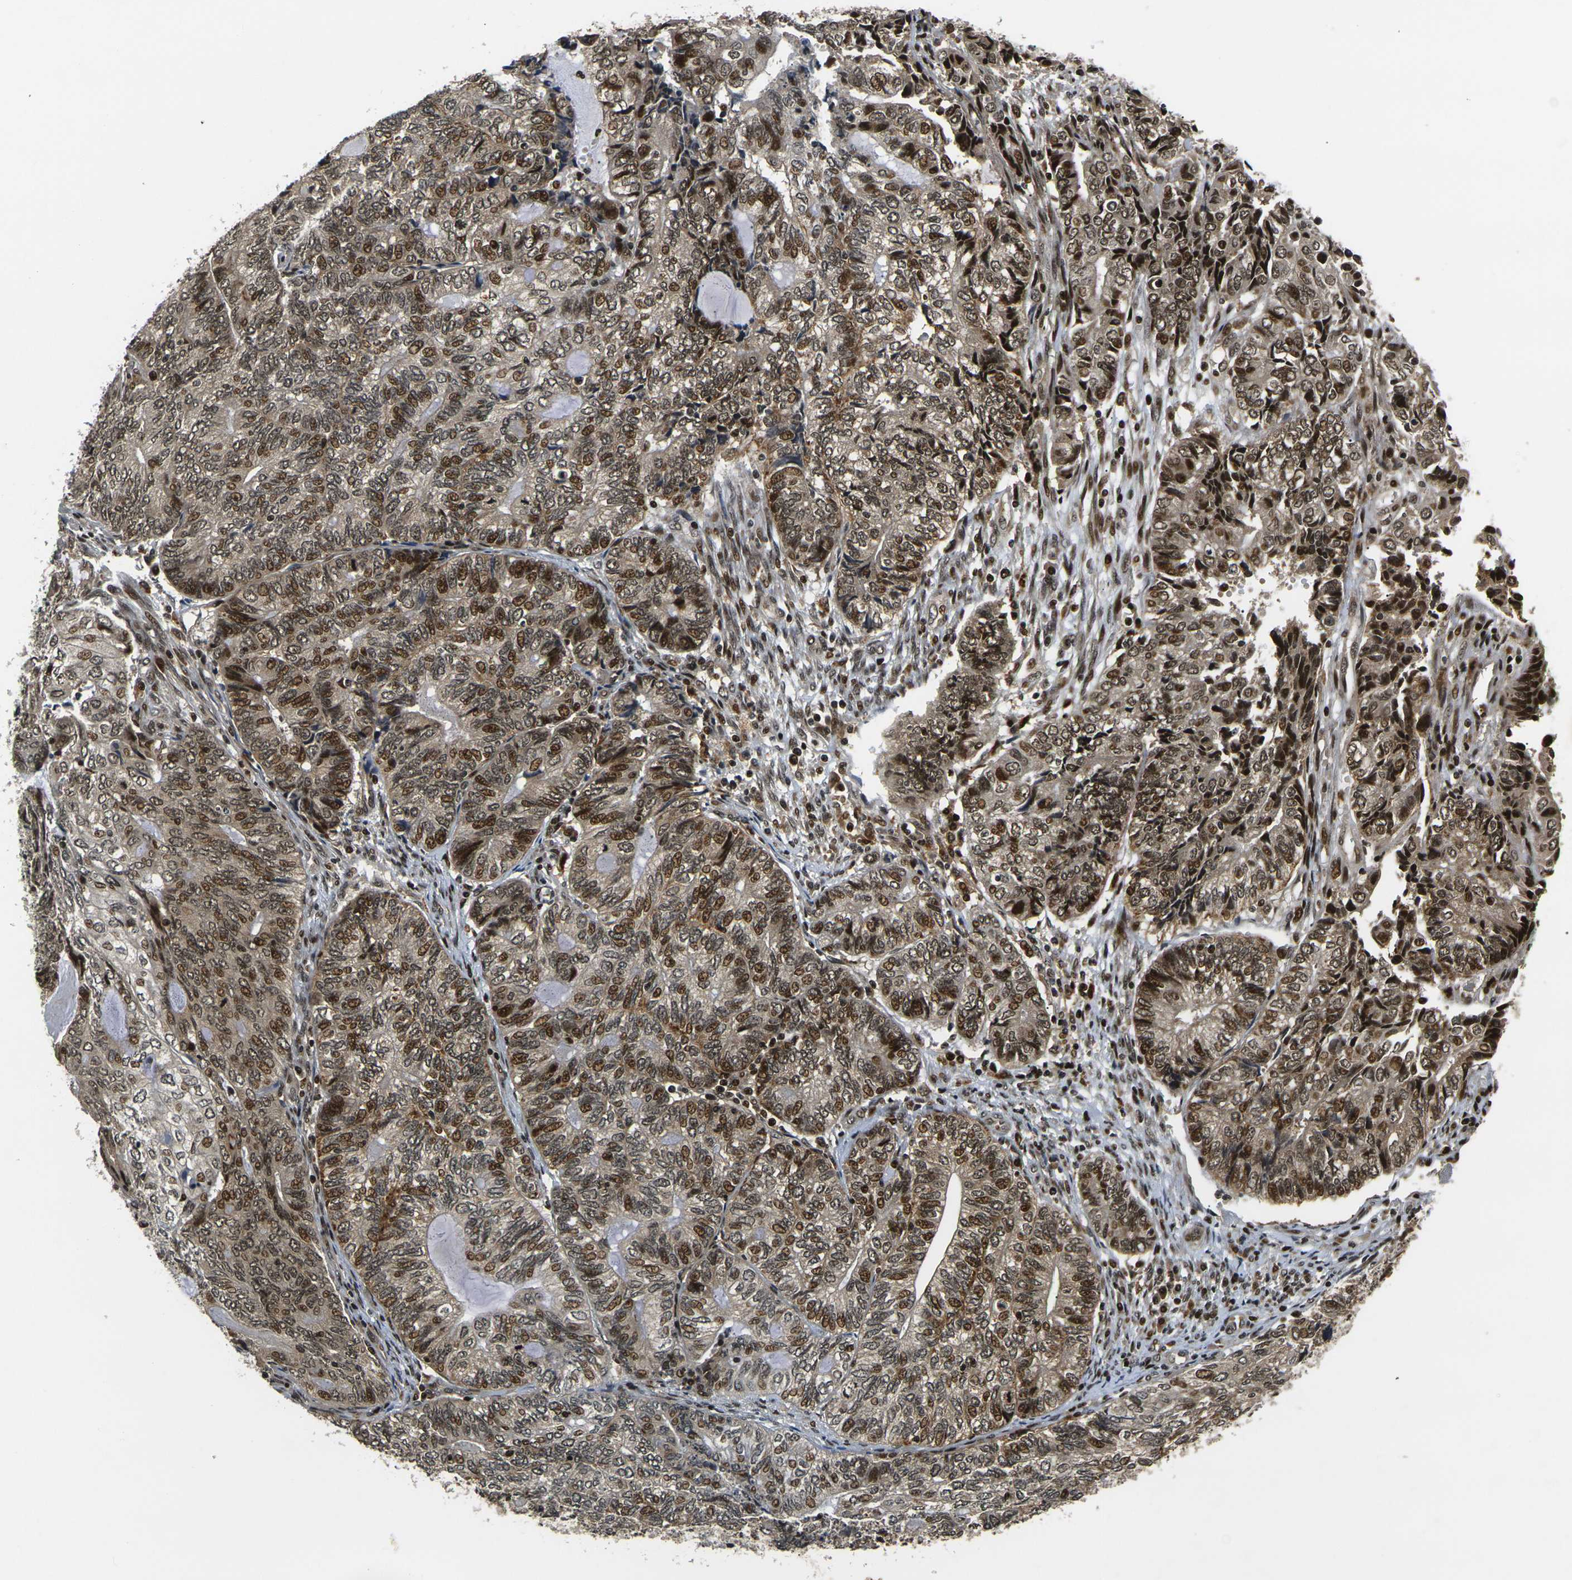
{"staining": {"intensity": "strong", "quantity": ">75%", "location": "nuclear"}, "tissue": "endometrial cancer", "cell_type": "Tumor cells", "image_type": "cancer", "snomed": [{"axis": "morphology", "description": "Adenocarcinoma, NOS"}, {"axis": "topography", "description": "Uterus"}, {"axis": "topography", "description": "Endometrium"}], "caption": "Endometrial cancer stained with DAB (3,3'-diaminobenzidine) immunohistochemistry (IHC) shows high levels of strong nuclear staining in approximately >75% of tumor cells.", "gene": "ACTL6A", "patient": {"sex": "female", "age": 70}}